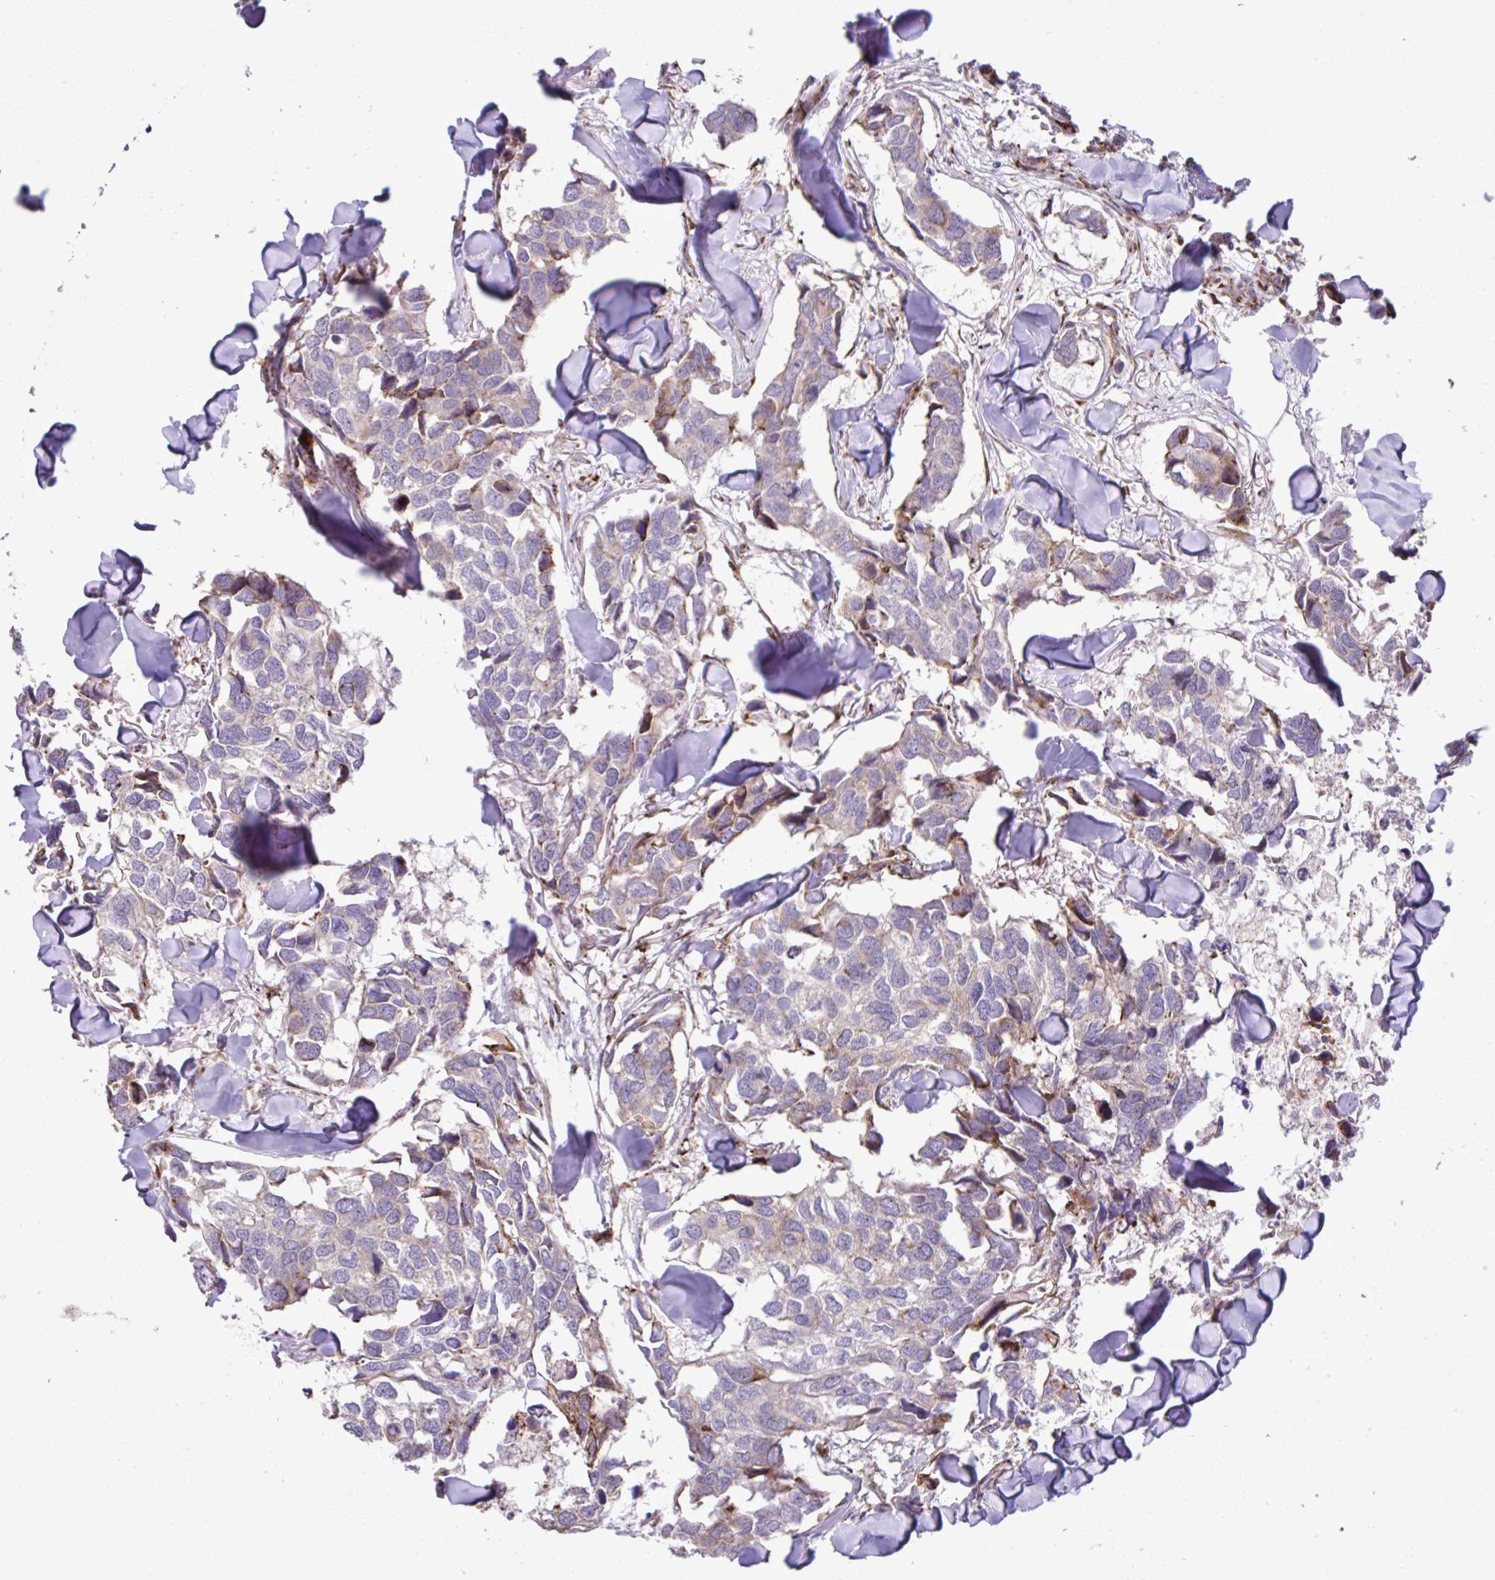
{"staining": {"intensity": "weak", "quantity": "<25%", "location": "cytoplasmic/membranous"}, "tissue": "breast cancer", "cell_type": "Tumor cells", "image_type": "cancer", "snomed": [{"axis": "morphology", "description": "Duct carcinoma"}, {"axis": "topography", "description": "Breast"}], "caption": "An immunohistochemistry (IHC) micrograph of breast infiltrating ductal carcinoma is shown. There is no staining in tumor cells of breast infiltrating ductal carcinoma. The staining is performed using DAB (3,3'-diaminobenzidine) brown chromogen with nuclei counter-stained in using hematoxylin.", "gene": "LIMS1", "patient": {"sex": "female", "age": 83}}